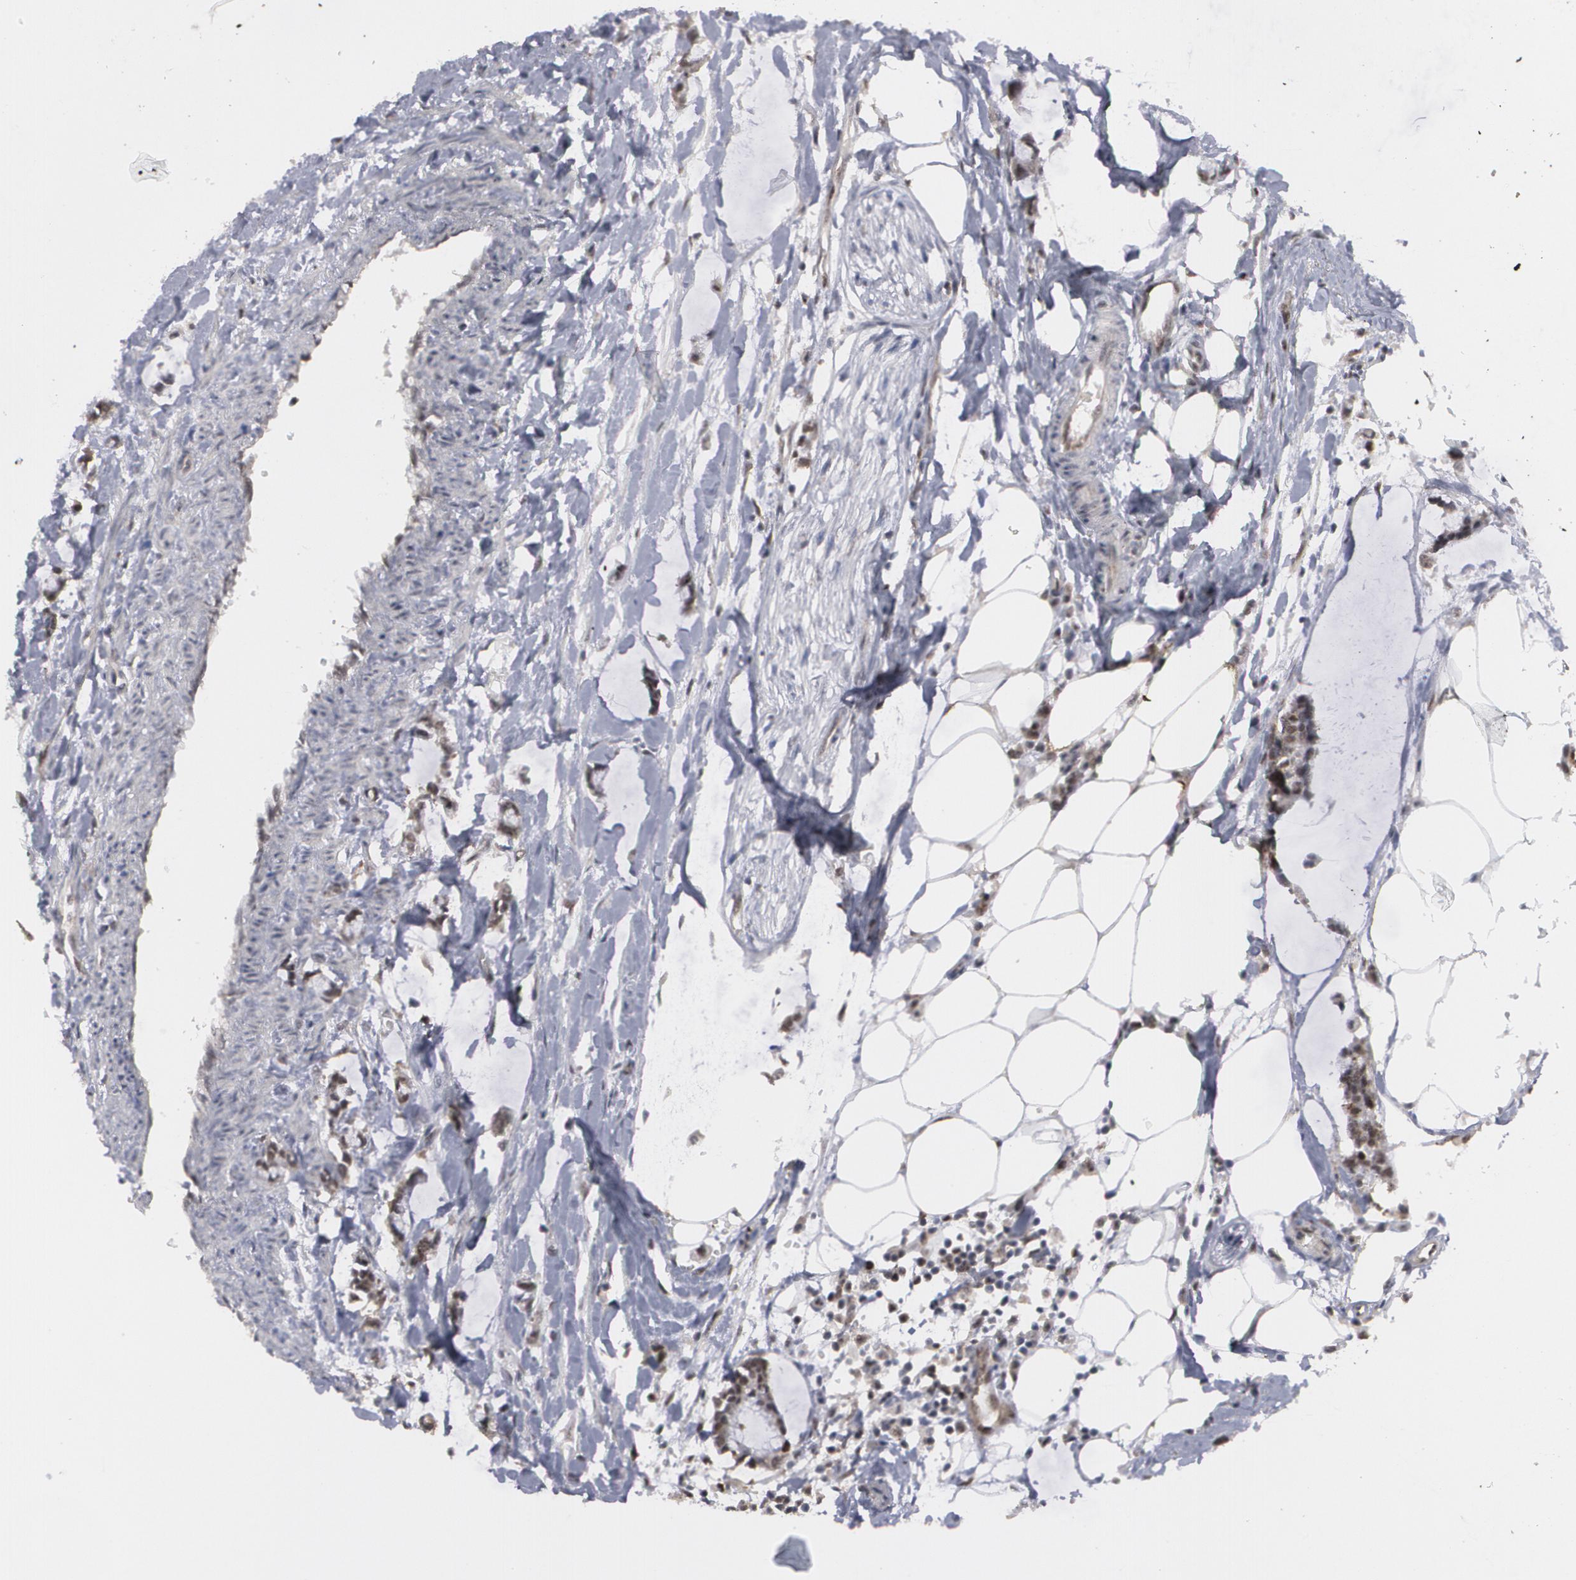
{"staining": {"intensity": "moderate", "quantity": ">75%", "location": "nuclear"}, "tissue": "colorectal cancer", "cell_type": "Tumor cells", "image_type": "cancer", "snomed": [{"axis": "morphology", "description": "Normal tissue, NOS"}, {"axis": "morphology", "description": "Adenocarcinoma, NOS"}, {"axis": "topography", "description": "Colon"}, {"axis": "topography", "description": "Peripheral nerve tissue"}], "caption": "This micrograph reveals immunohistochemistry (IHC) staining of human colorectal cancer (adenocarcinoma), with medium moderate nuclear staining in about >75% of tumor cells.", "gene": "INTS6", "patient": {"sex": "male", "age": 14}}